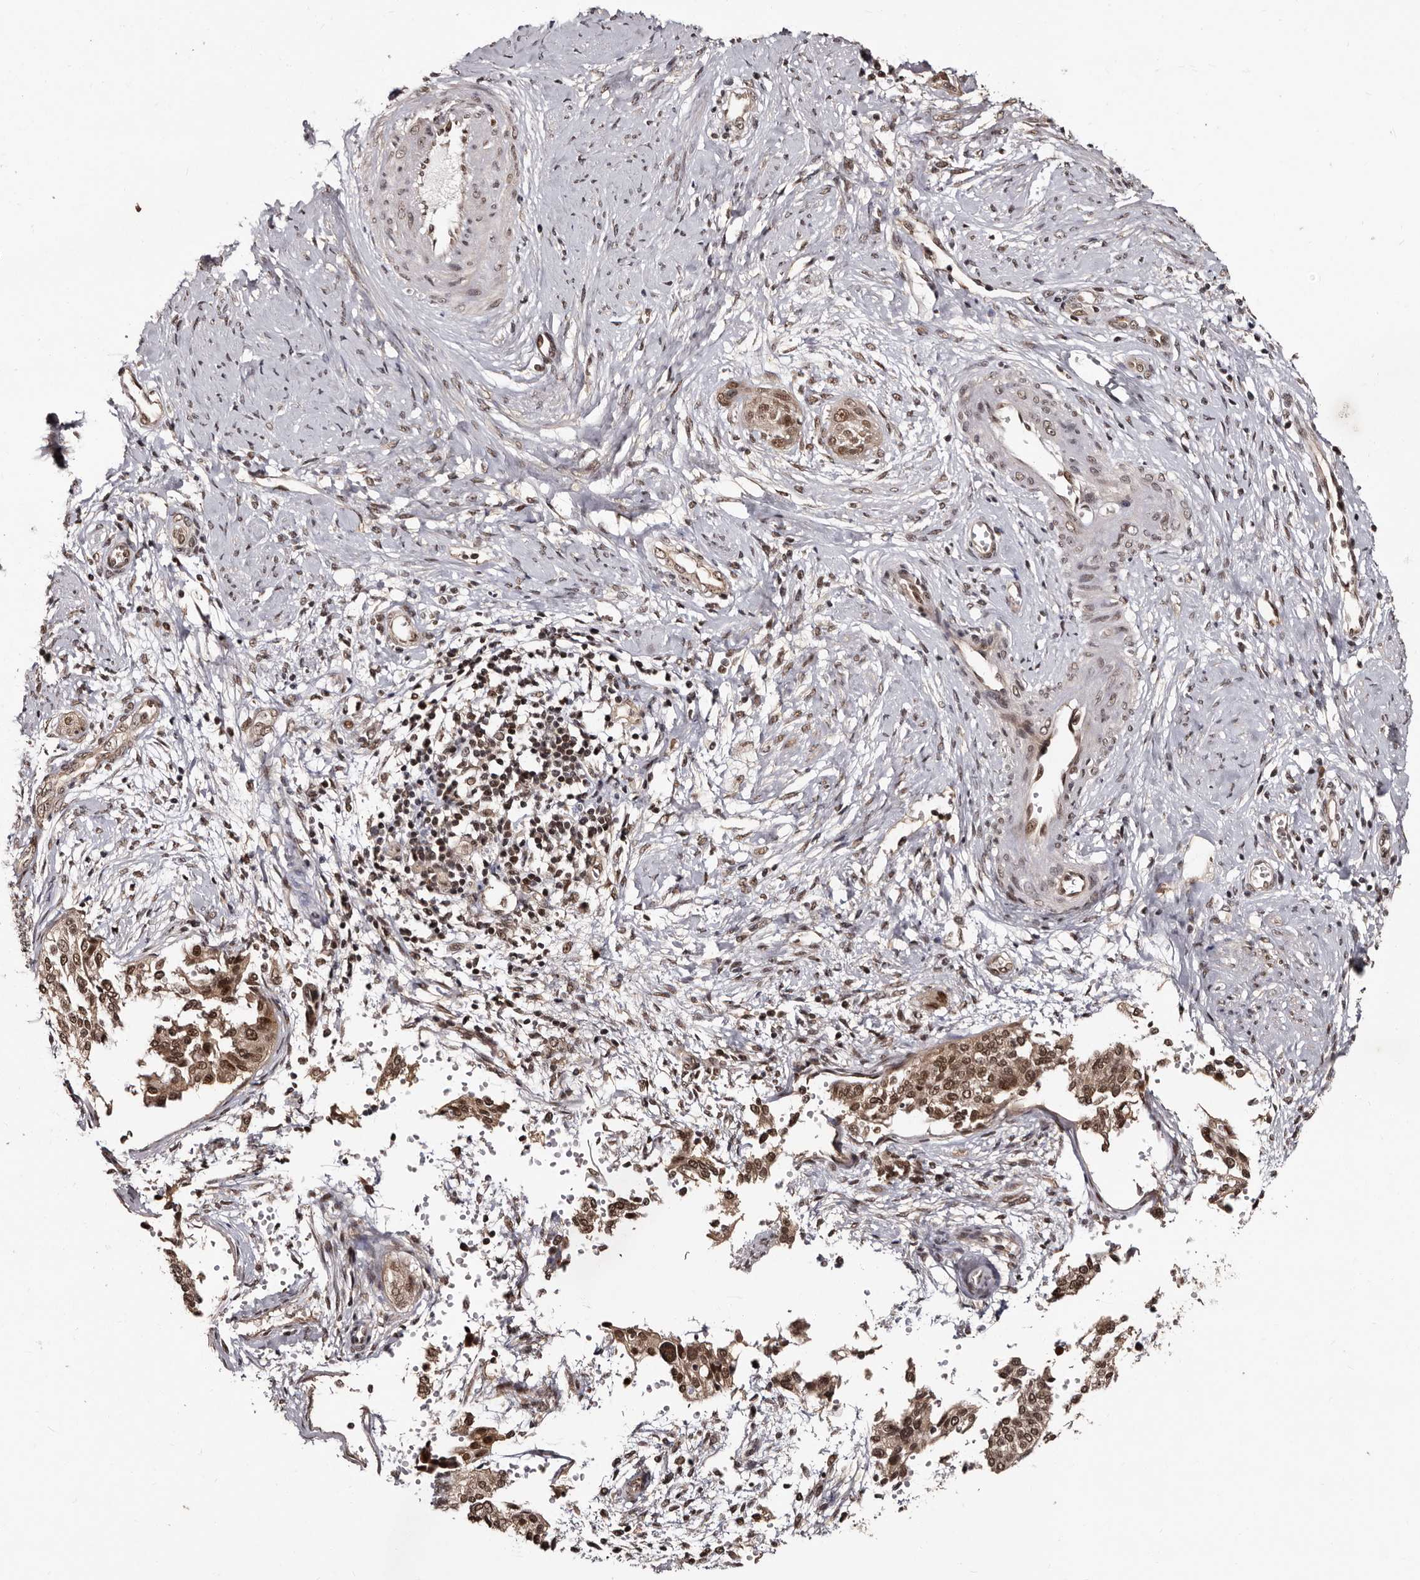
{"staining": {"intensity": "moderate", "quantity": ">75%", "location": "cytoplasmic/membranous,nuclear"}, "tissue": "cervical cancer", "cell_type": "Tumor cells", "image_type": "cancer", "snomed": [{"axis": "morphology", "description": "Squamous cell carcinoma, NOS"}, {"axis": "topography", "description": "Cervix"}], "caption": "This is a micrograph of immunohistochemistry staining of cervical squamous cell carcinoma, which shows moderate expression in the cytoplasmic/membranous and nuclear of tumor cells.", "gene": "TBC1D22B", "patient": {"sex": "female", "age": 37}}